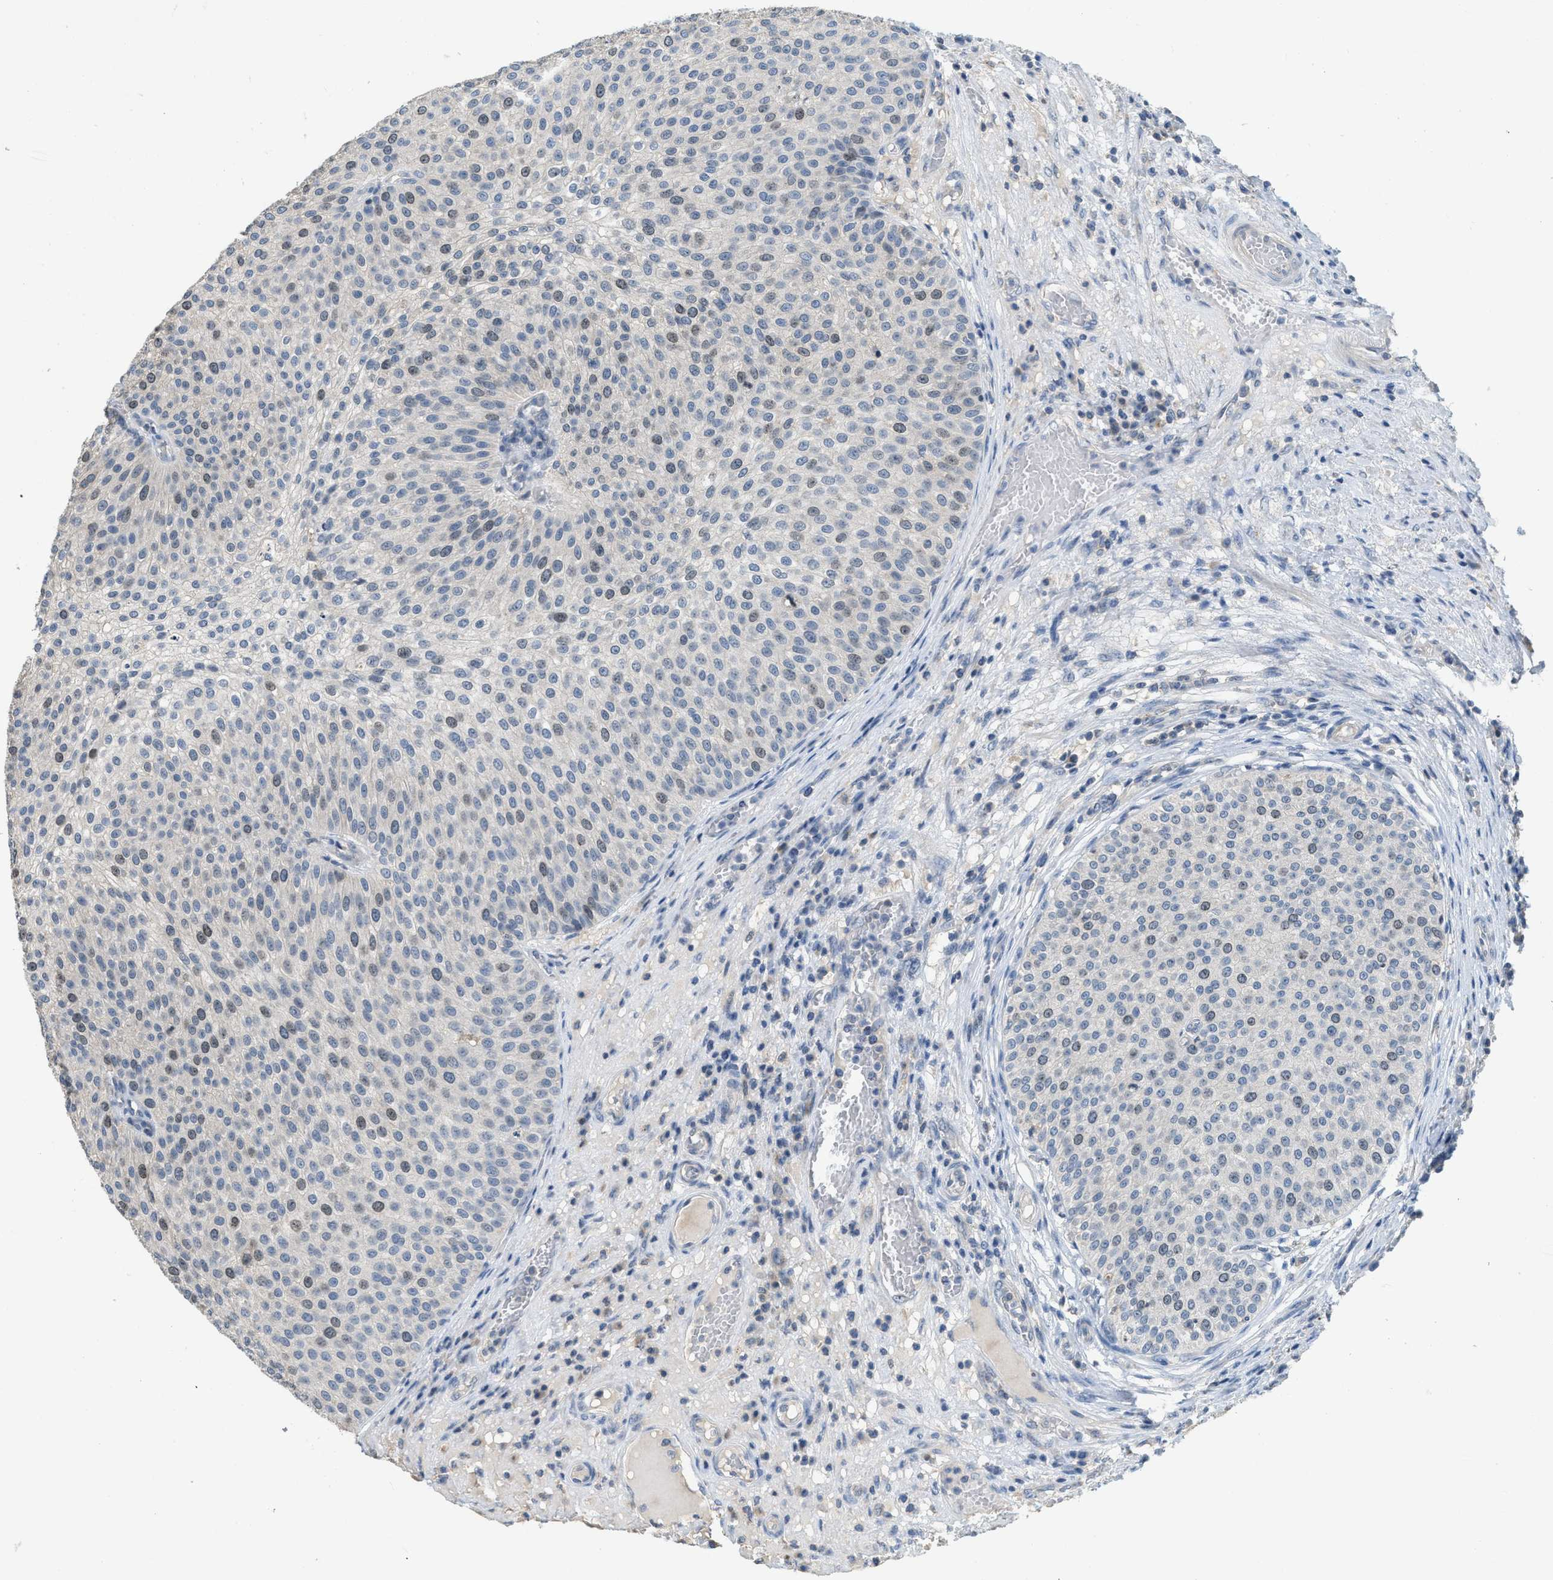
{"staining": {"intensity": "moderate", "quantity": "<25%", "location": "nuclear"}, "tissue": "urothelial cancer", "cell_type": "Tumor cells", "image_type": "cancer", "snomed": [{"axis": "morphology", "description": "Urothelial carcinoma, Low grade"}, {"axis": "topography", "description": "Smooth muscle"}, {"axis": "topography", "description": "Urinary bladder"}], "caption": "Protein expression analysis of low-grade urothelial carcinoma displays moderate nuclear staining in approximately <25% of tumor cells. The staining is performed using DAB (3,3'-diaminobenzidine) brown chromogen to label protein expression. The nuclei are counter-stained blue using hematoxylin.", "gene": "MIS18A", "patient": {"sex": "male", "age": 60}}